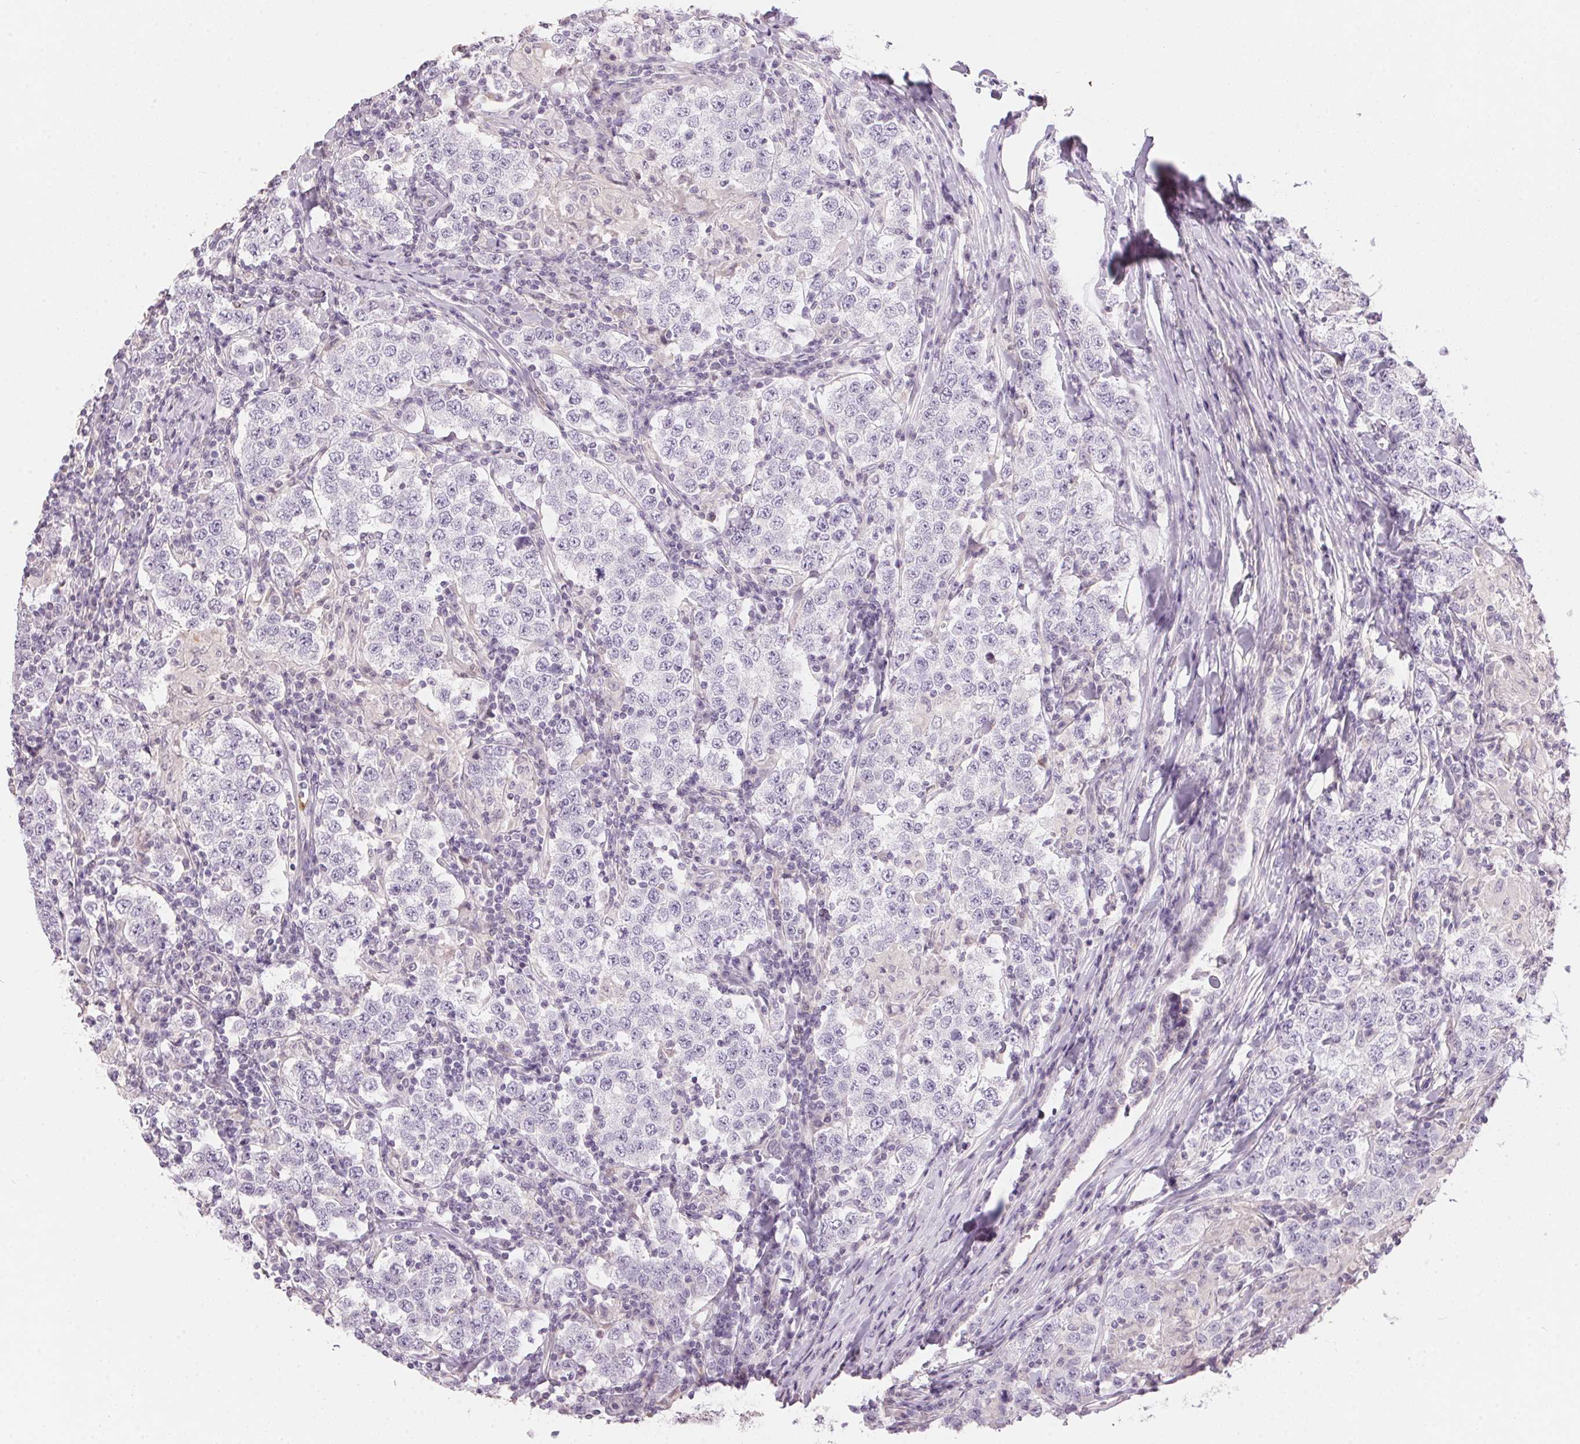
{"staining": {"intensity": "negative", "quantity": "none", "location": "none"}, "tissue": "testis cancer", "cell_type": "Tumor cells", "image_type": "cancer", "snomed": [{"axis": "morphology", "description": "Seminoma, NOS"}, {"axis": "morphology", "description": "Carcinoma, Embryonal, NOS"}, {"axis": "topography", "description": "Testis"}], "caption": "Protein analysis of testis cancer (seminoma) exhibits no significant staining in tumor cells.", "gene": "SERPINB1", "patient": {"sex": "male", "age": 41}}